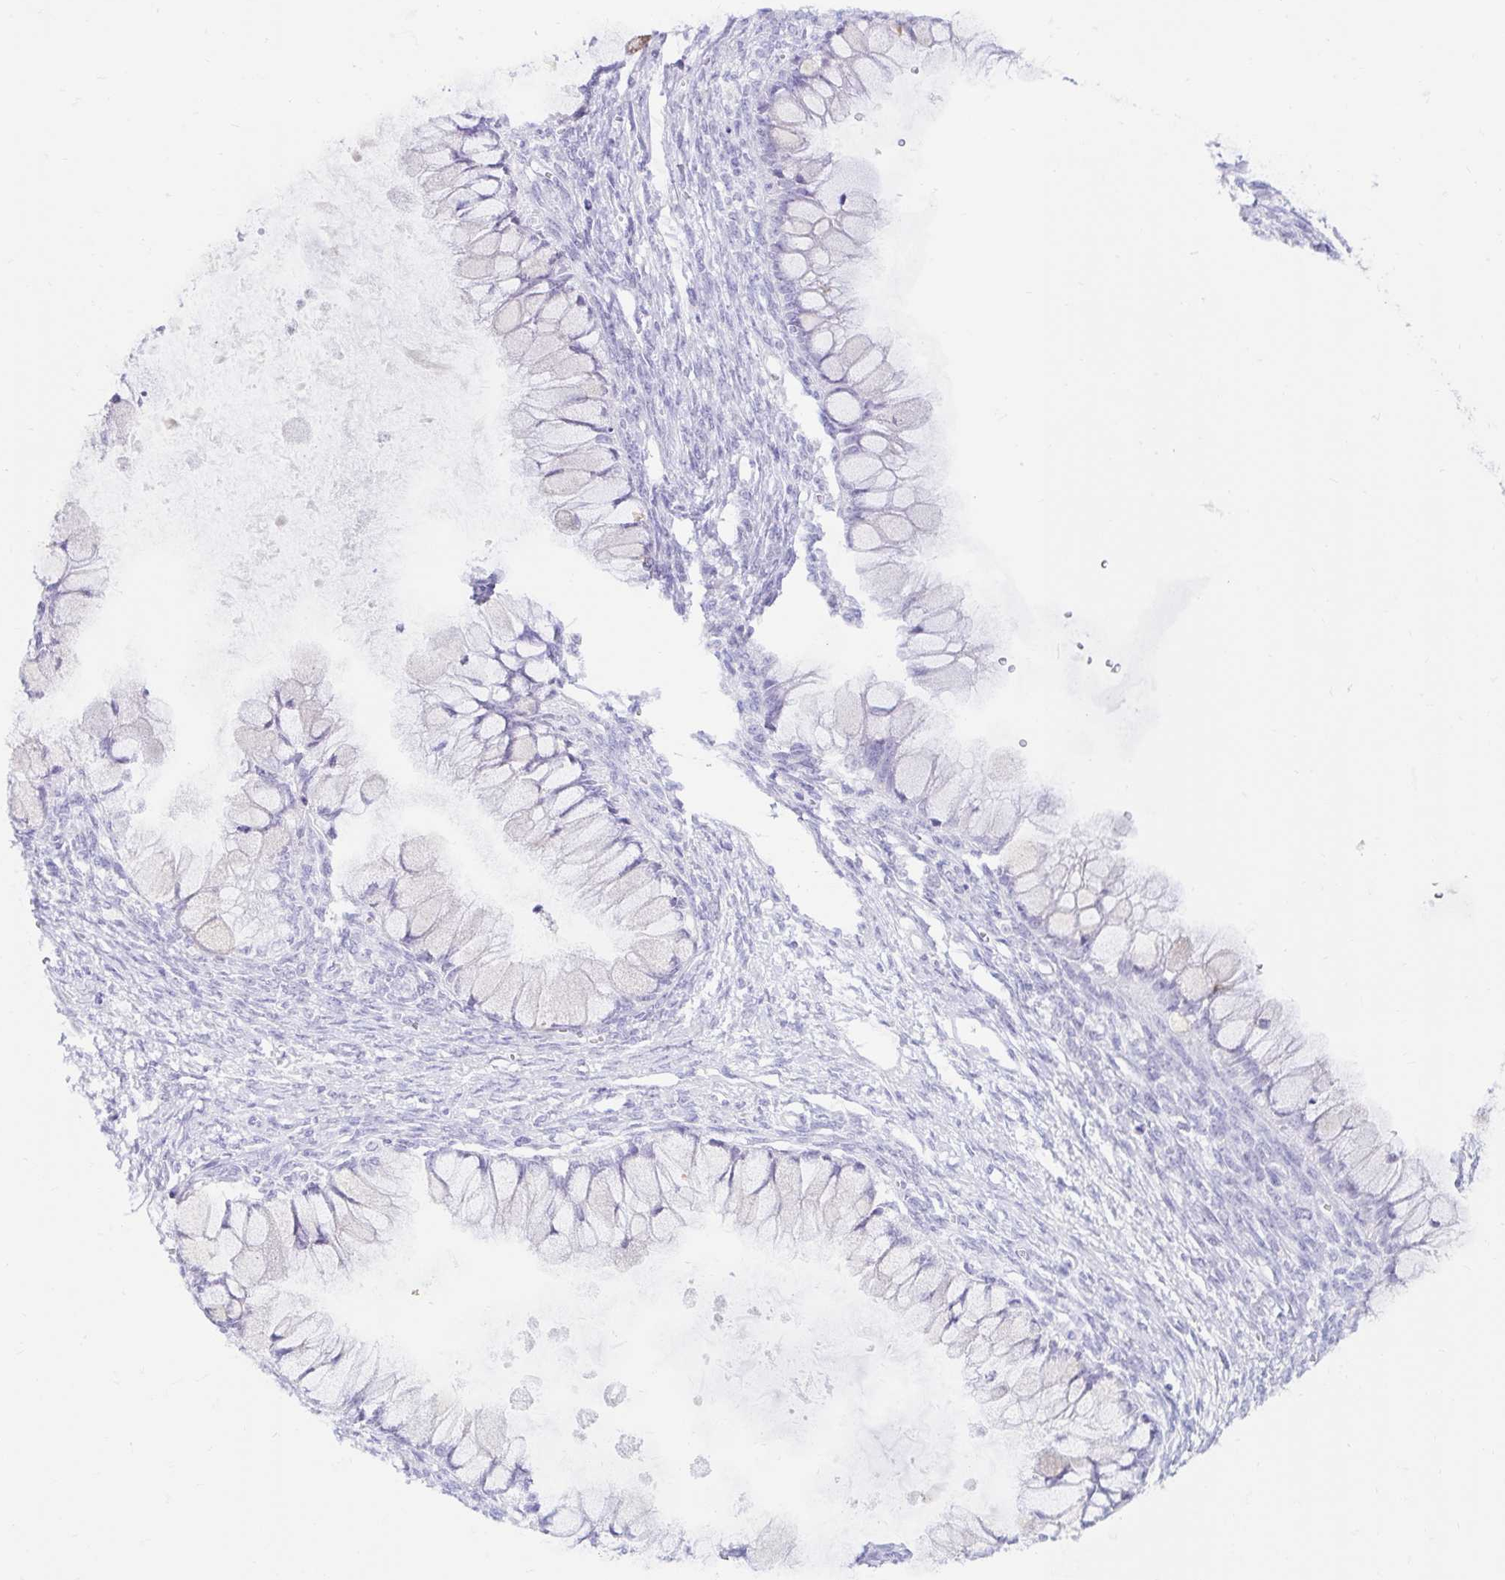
{"staining": {"intensity": "negative", "quantity": "none", "location": "none"}, "tissue": "ovarian cancer", "cell_type": "Tumor cells", "image_type": "cancer", "snomed": [{"axis": "morphology", "description": "Cystadenocarcinoma, mucinous, NOS"}, {"axis": "topography", "description": "Ovary"}], "caption": "IHC of human ovarian cancer exhibits no staining in tumor cells.", "gene": "BEST1", "patient": {"sex": "female", "age": 34}}